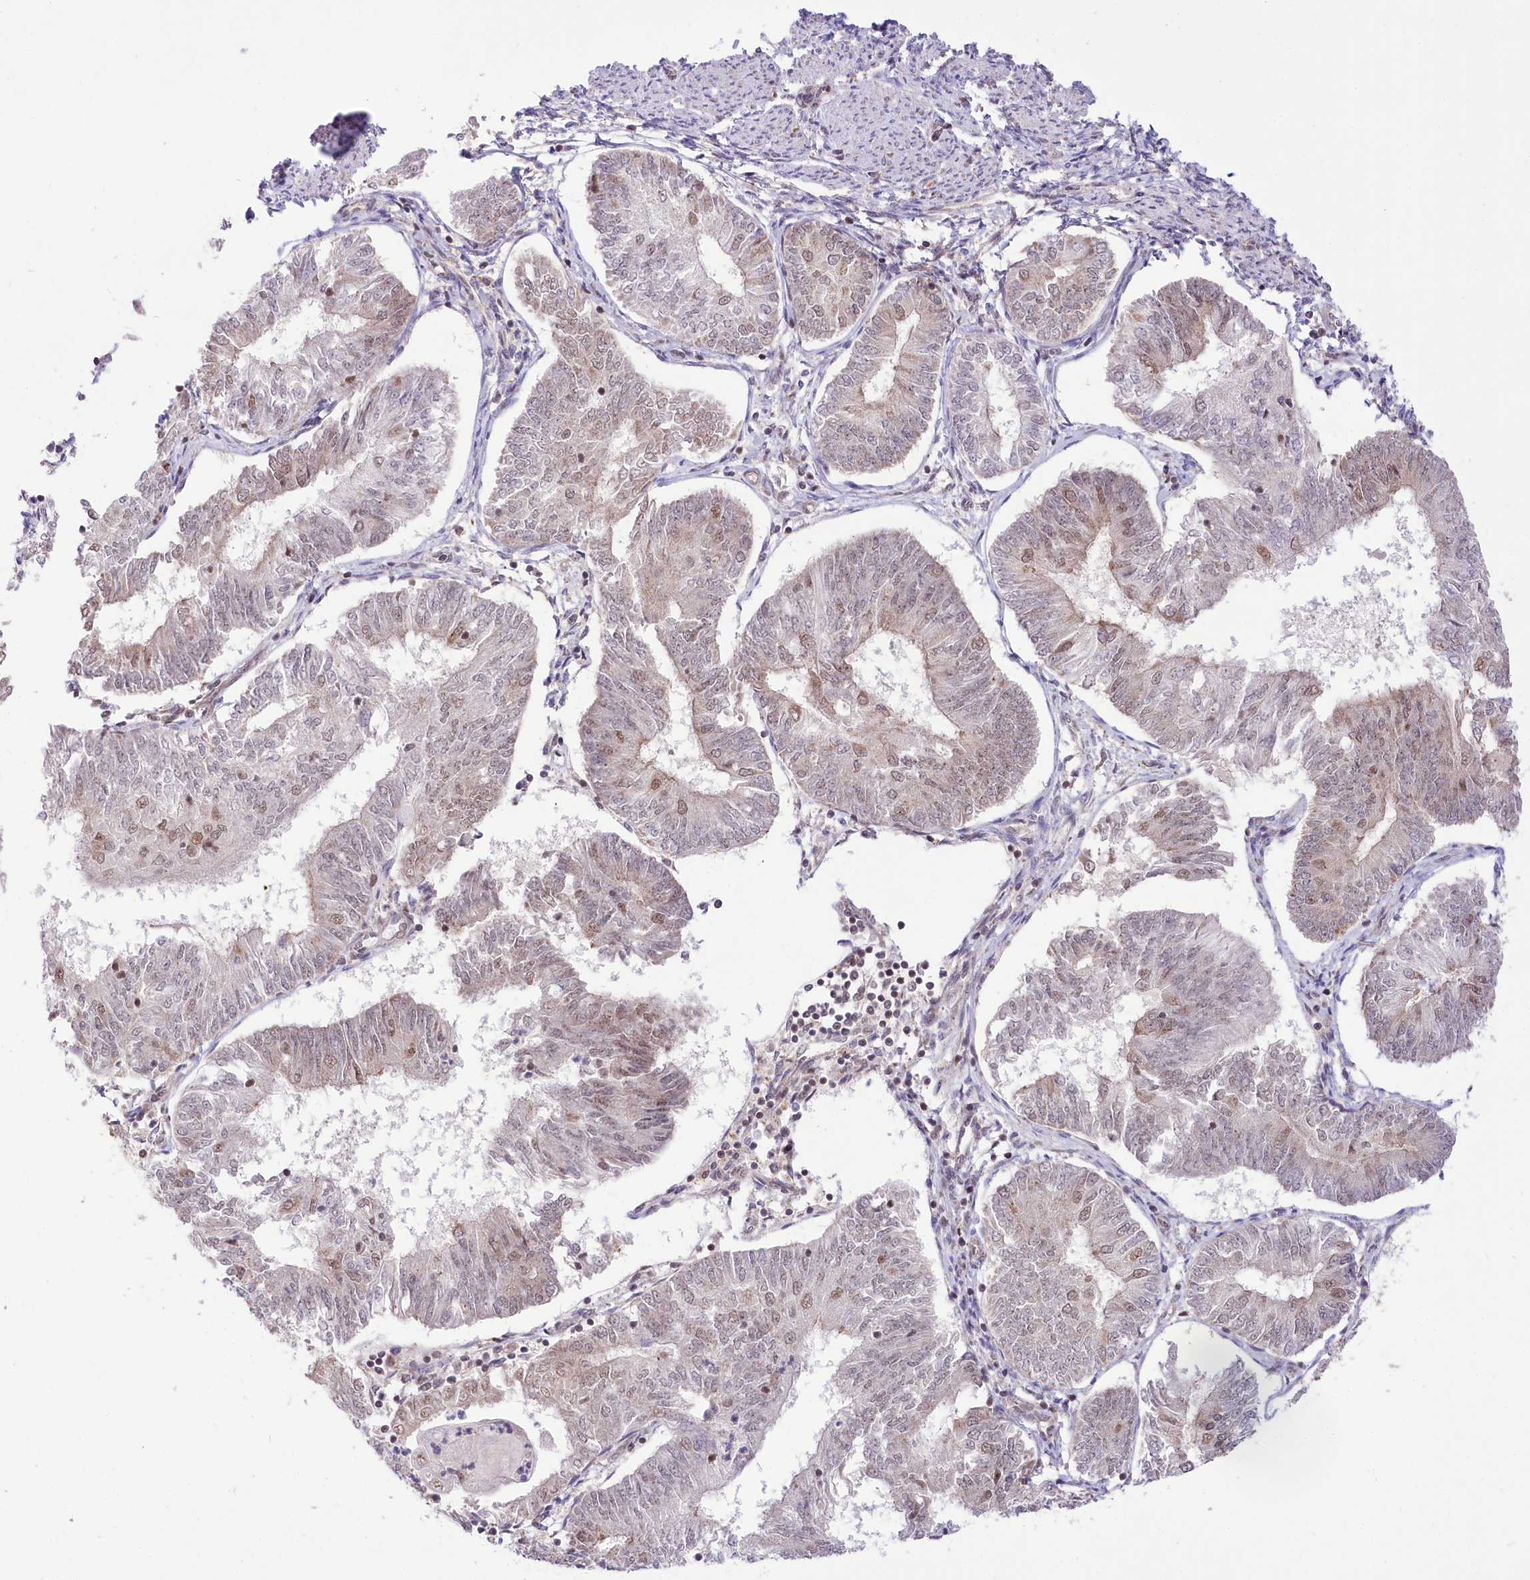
{"staining": {"intensity": "moderate", "quantity": "<25%", "location": "cytoplasmic/membranous,nuclear"}, "tissue": "endometrial cancer", "cell_type": "Tumor cells", "image_type": "cancer", "snomed": [{"axis": "morphology", "description": "Adenocarcinoma, NOS"}, {"axis": "topography", "description": "Endometrium"}], "caption": "A histopathology image of human adenocarcinoma (endometrial) stained for a protein displays moderate cytoplasmic/membranous and nuclear brown staining in tumor cells.", "gene": "ZMAT2", "patient": {"sex": "female", "age": 58}}